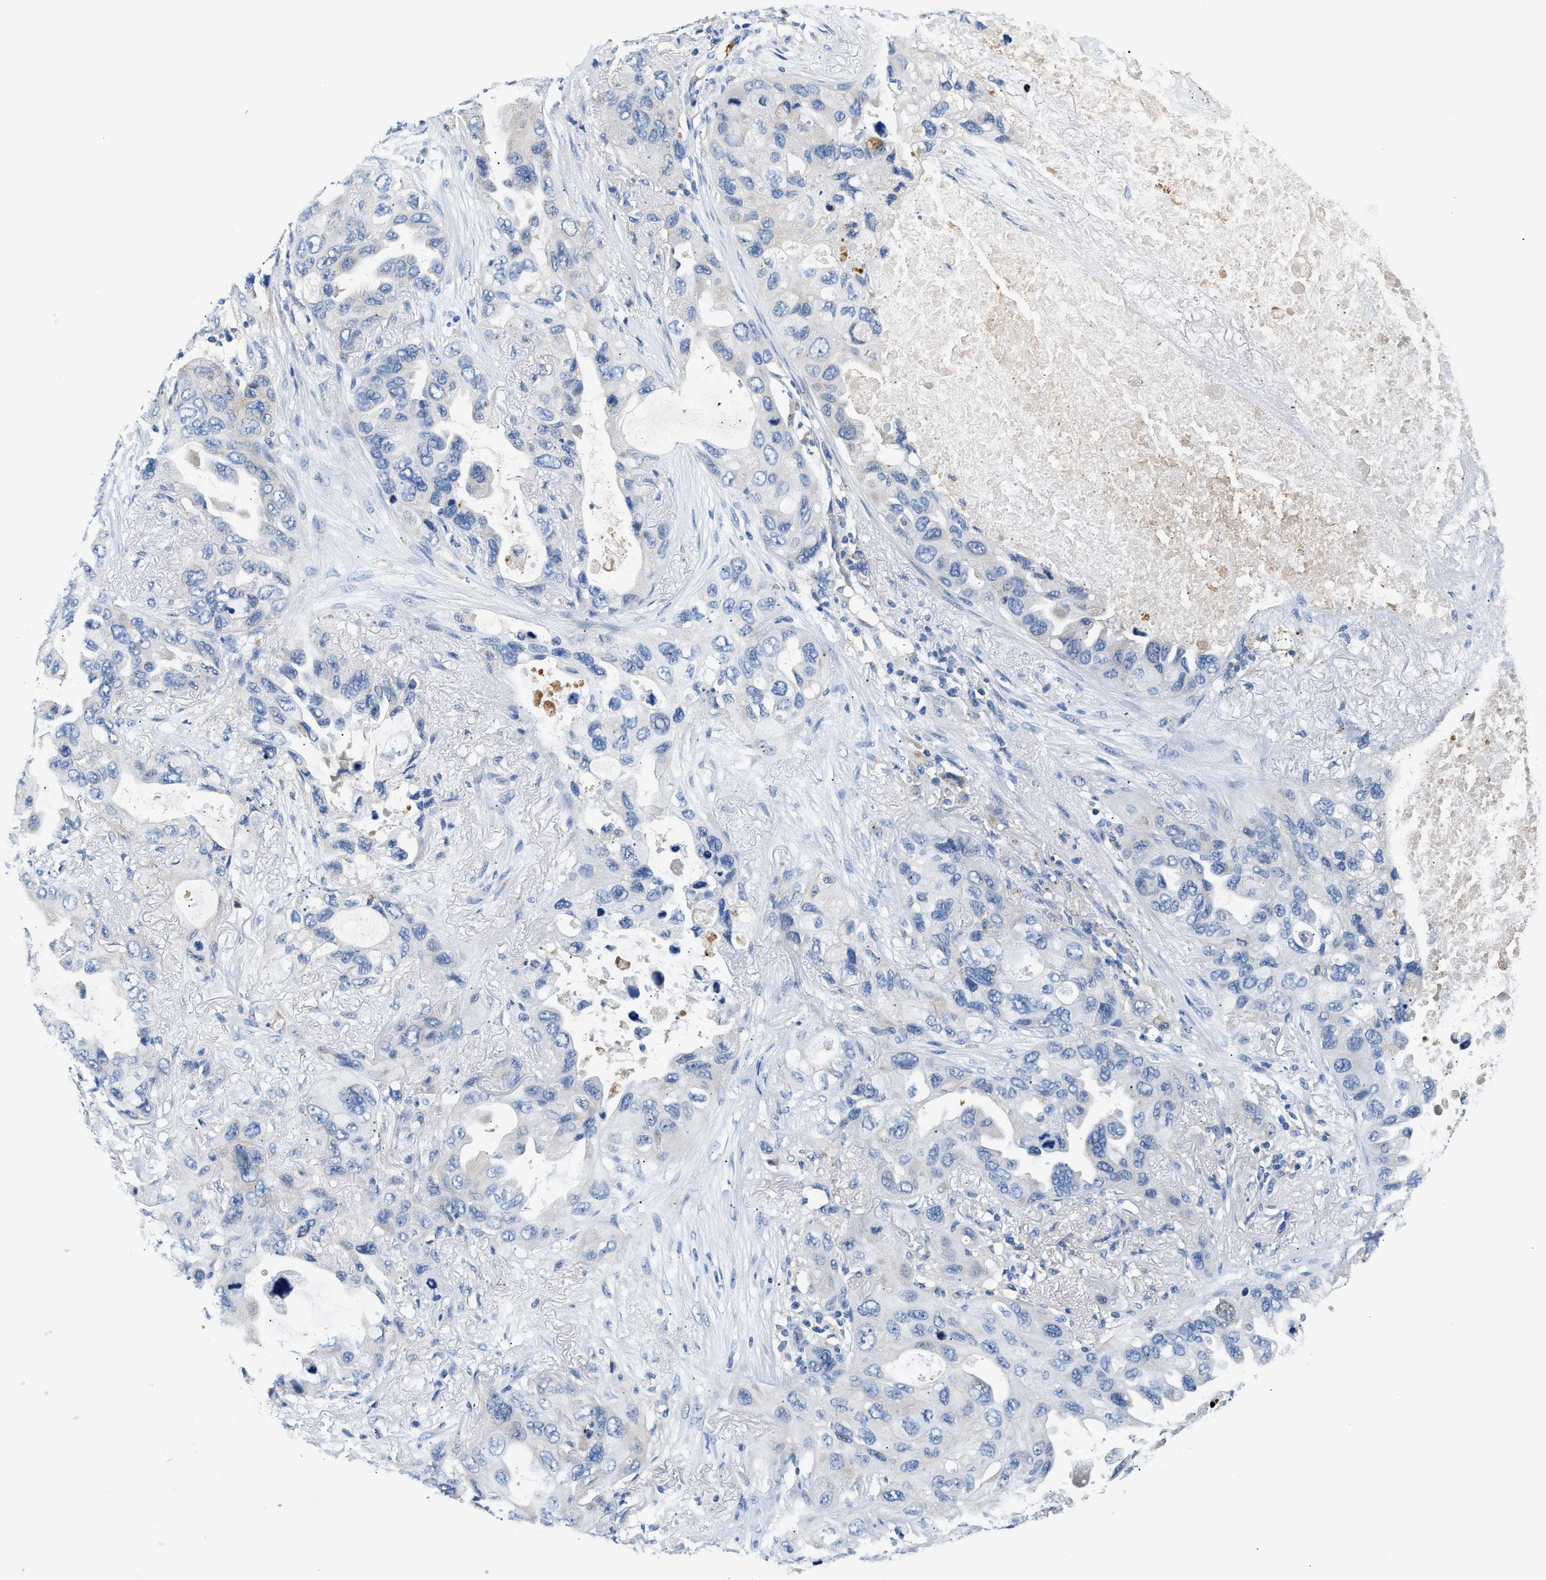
{"staining": {"intensity": "negative", "quantity": "none", "location": "none"}, "tissue": "lung cancer", "cell_type": "Tumor cells", "image_type": "cancer", "snomed": [{"axis": "morphology", "description": "Squamous cell carcinoma, NOS"}, {"axis": "topography", "description": "Lung"}], "caption": "IHC of human lung cancer shows no positivity in tumor cells.", "gene": "TUT7", "patient": {"sex": "female", "age": 73}}